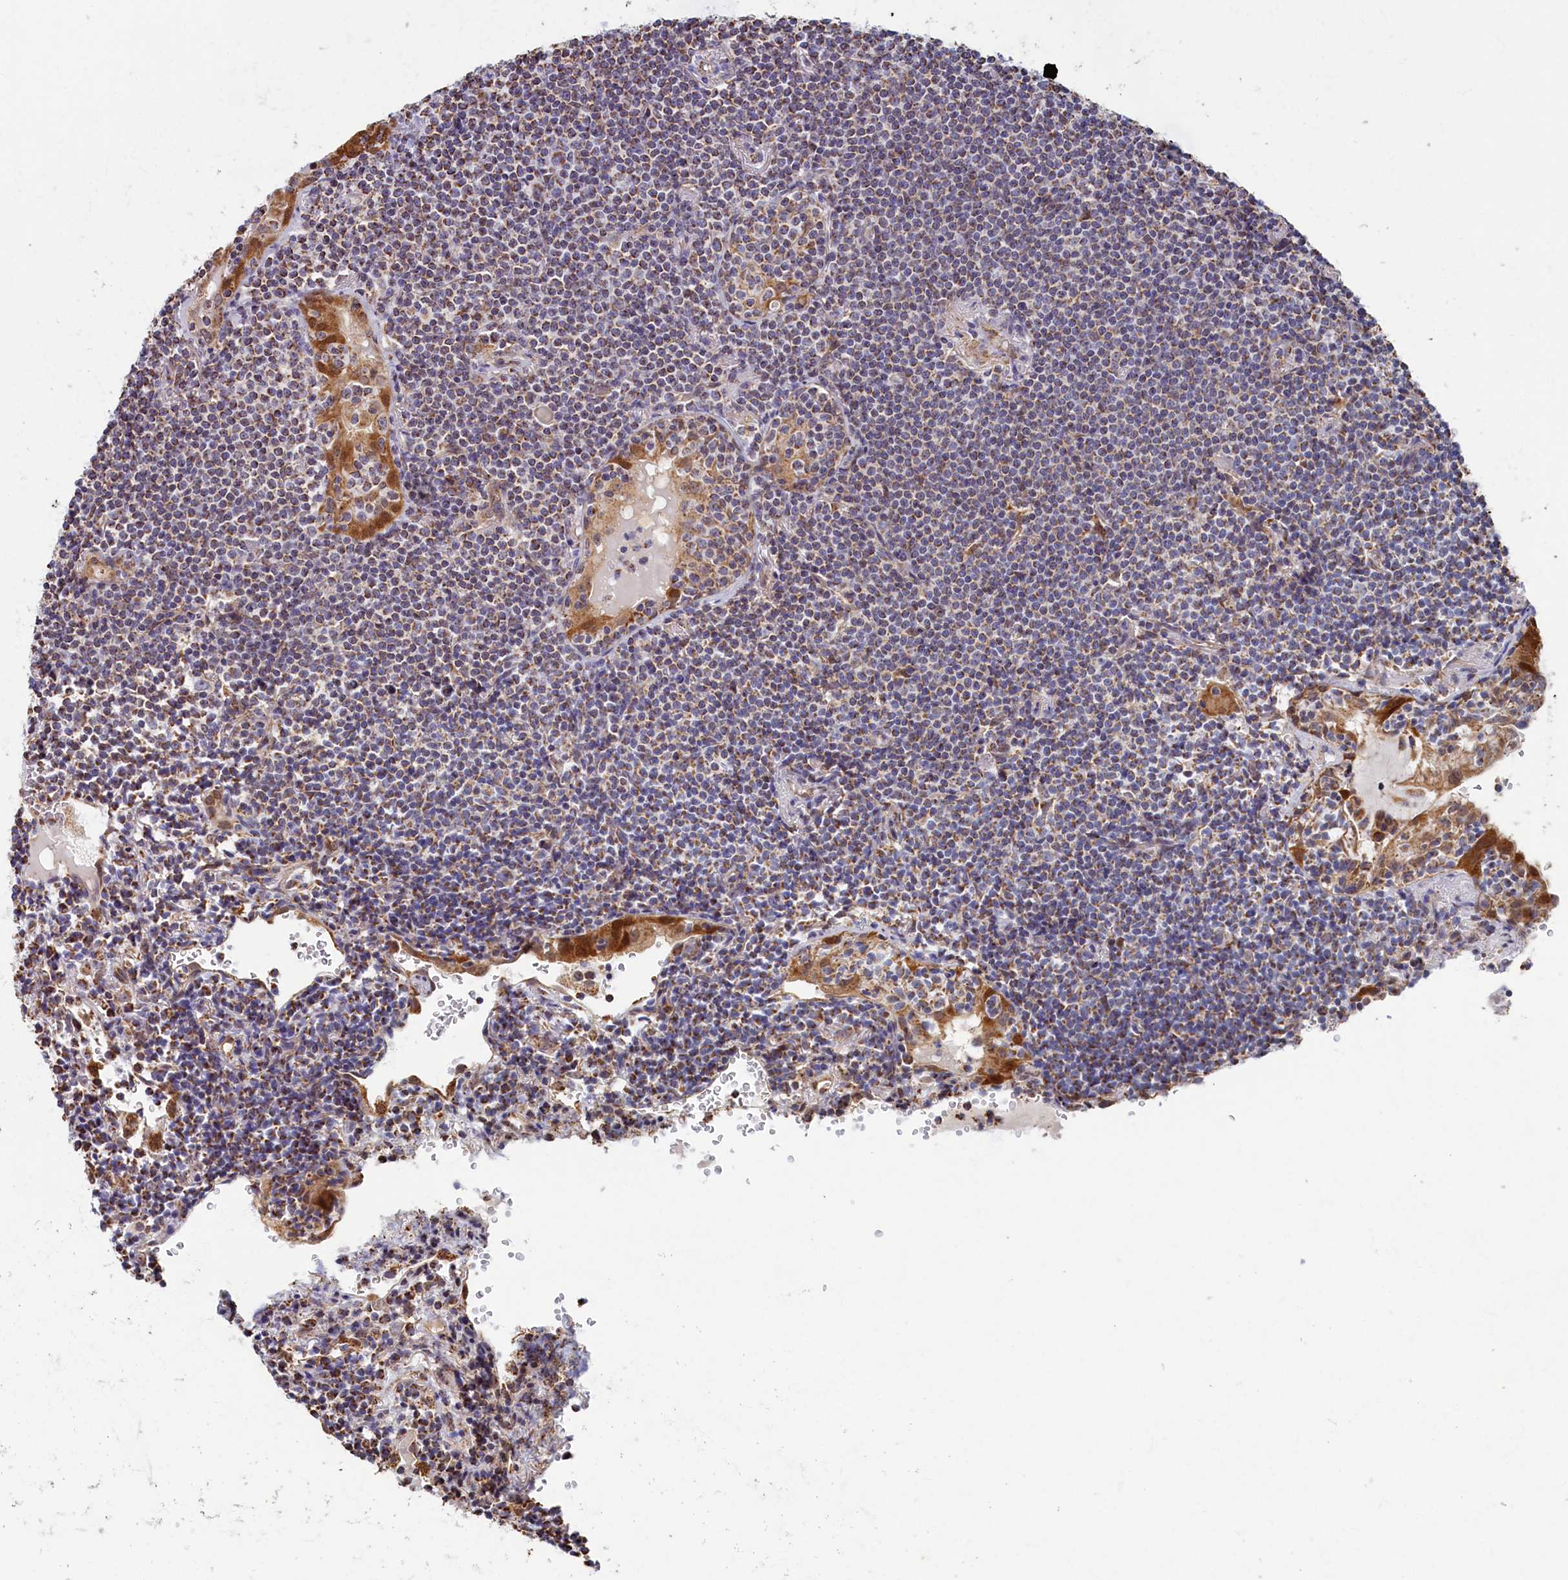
{"staining": {"intensity": "moderate", "quantity": "25%-75%", "location": "cytoplasmic/membranous"}, "tissue": "lymphoma", "cell_type": "Tumor cells", "image_type": "cancer", "snomed": [{"axis": "morphology", "description": "Malignant lymphoma, non-Hodgkin's type, Low grade"}, {"axis": "topography", "description": "Lung"}], "caption": "A brown stain highlights moderate cytoplasmic/membranous staining of a protein in human lymphoma tumor cells.", "gene": "SPR", "patient": {"sex": "female", "age": 71}}